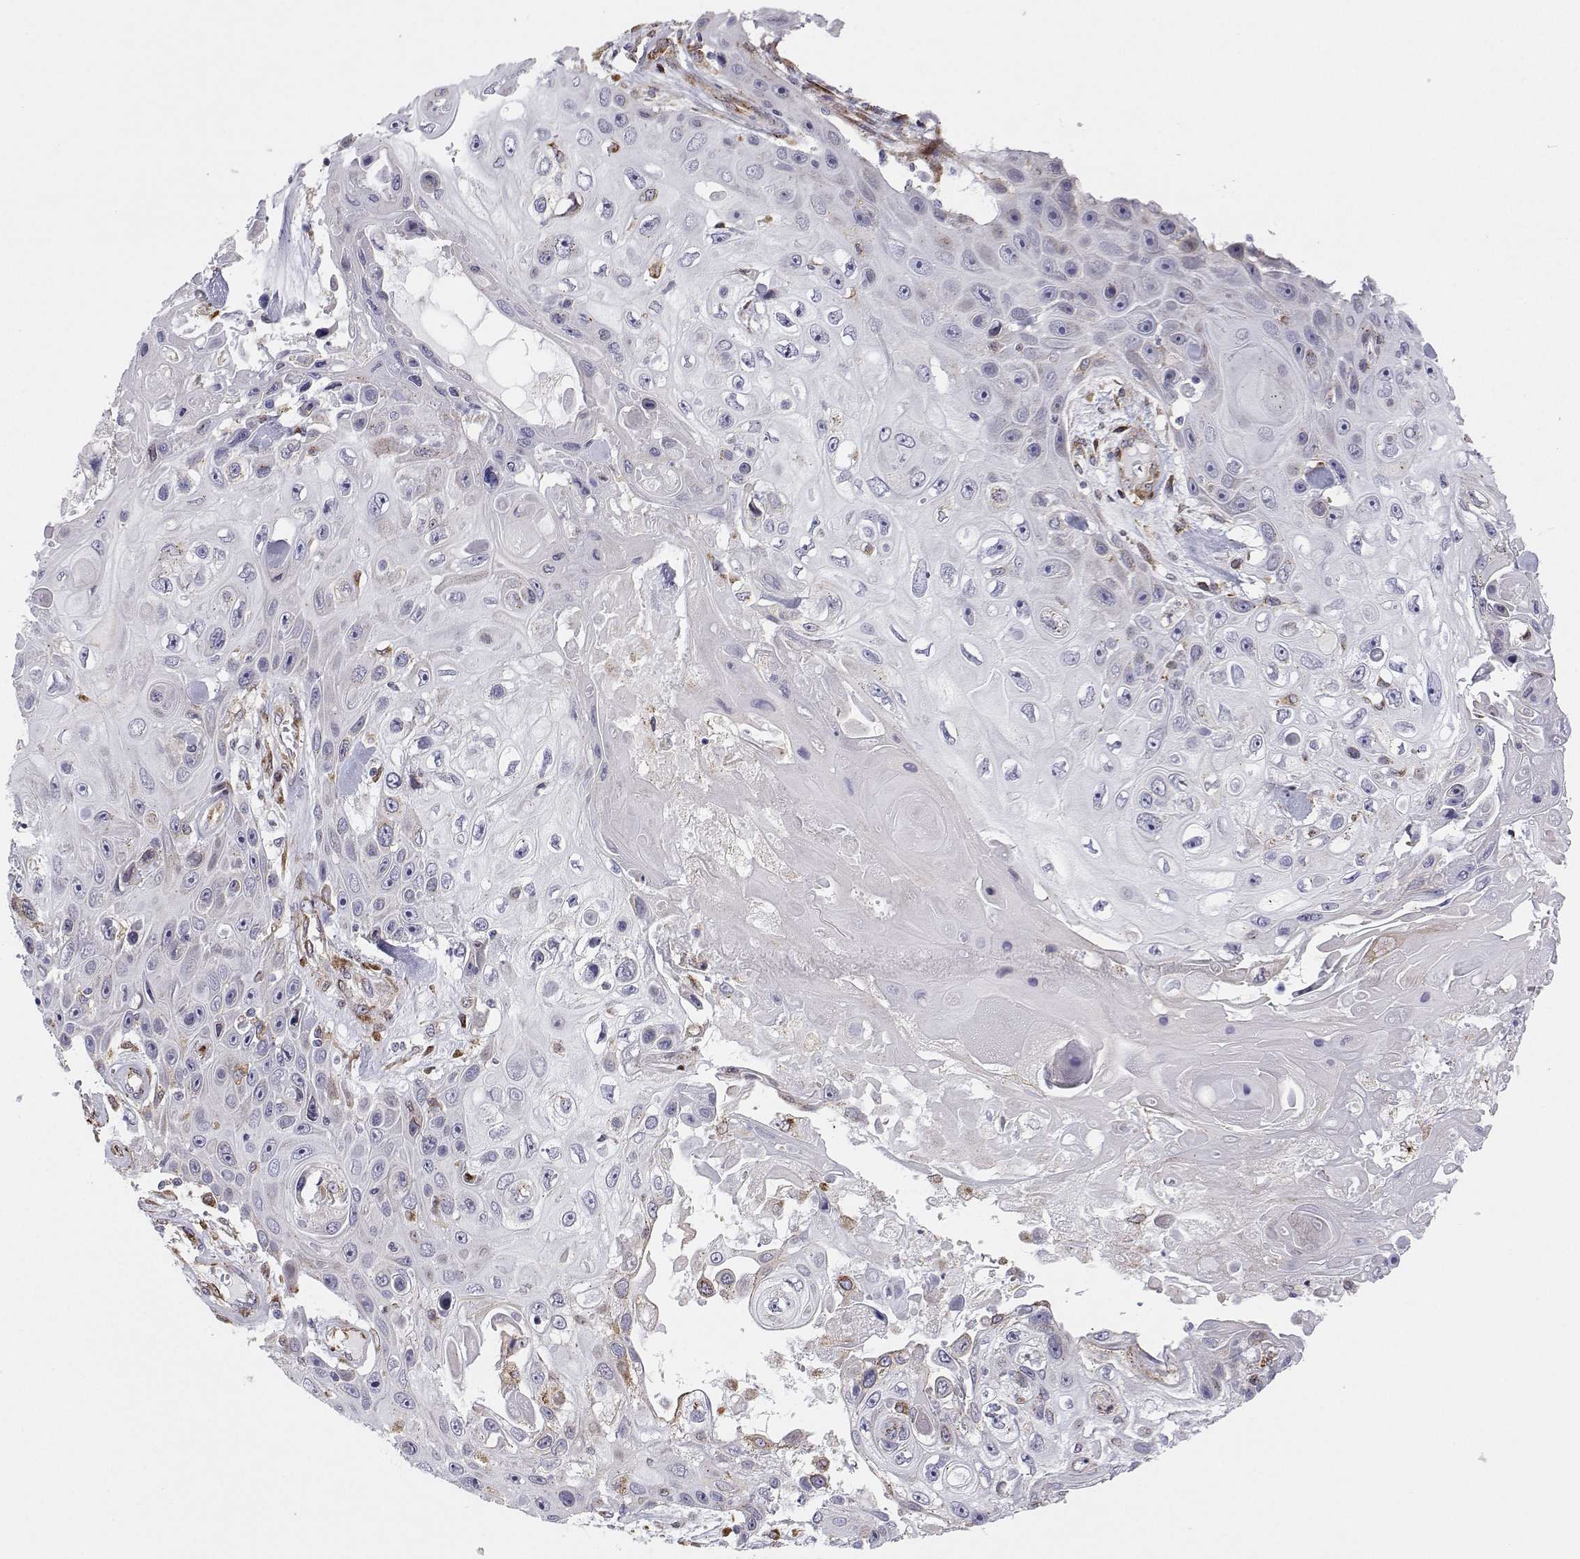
{"staining": {"intensity": "negative", "quantity": "none", "location": "none"}, "tissue": "skin cancer", "cell_type": "Tumor cells", "image_type": "cancer", "snomed": [{"axis": "morphology", "description": "Squamous cell carcinoma, NOS"}, {"axis": "topography", "description": "Skin"}], "caption": "Immunohistochemistry (IHC) micrograph of human skin cancer (squamous cell carcinoma) stained for a protein (brown), which demonstrates no staining in tumor cells.", "gene": "STARD13", "patient": {"sex": "male", "age": 82}}